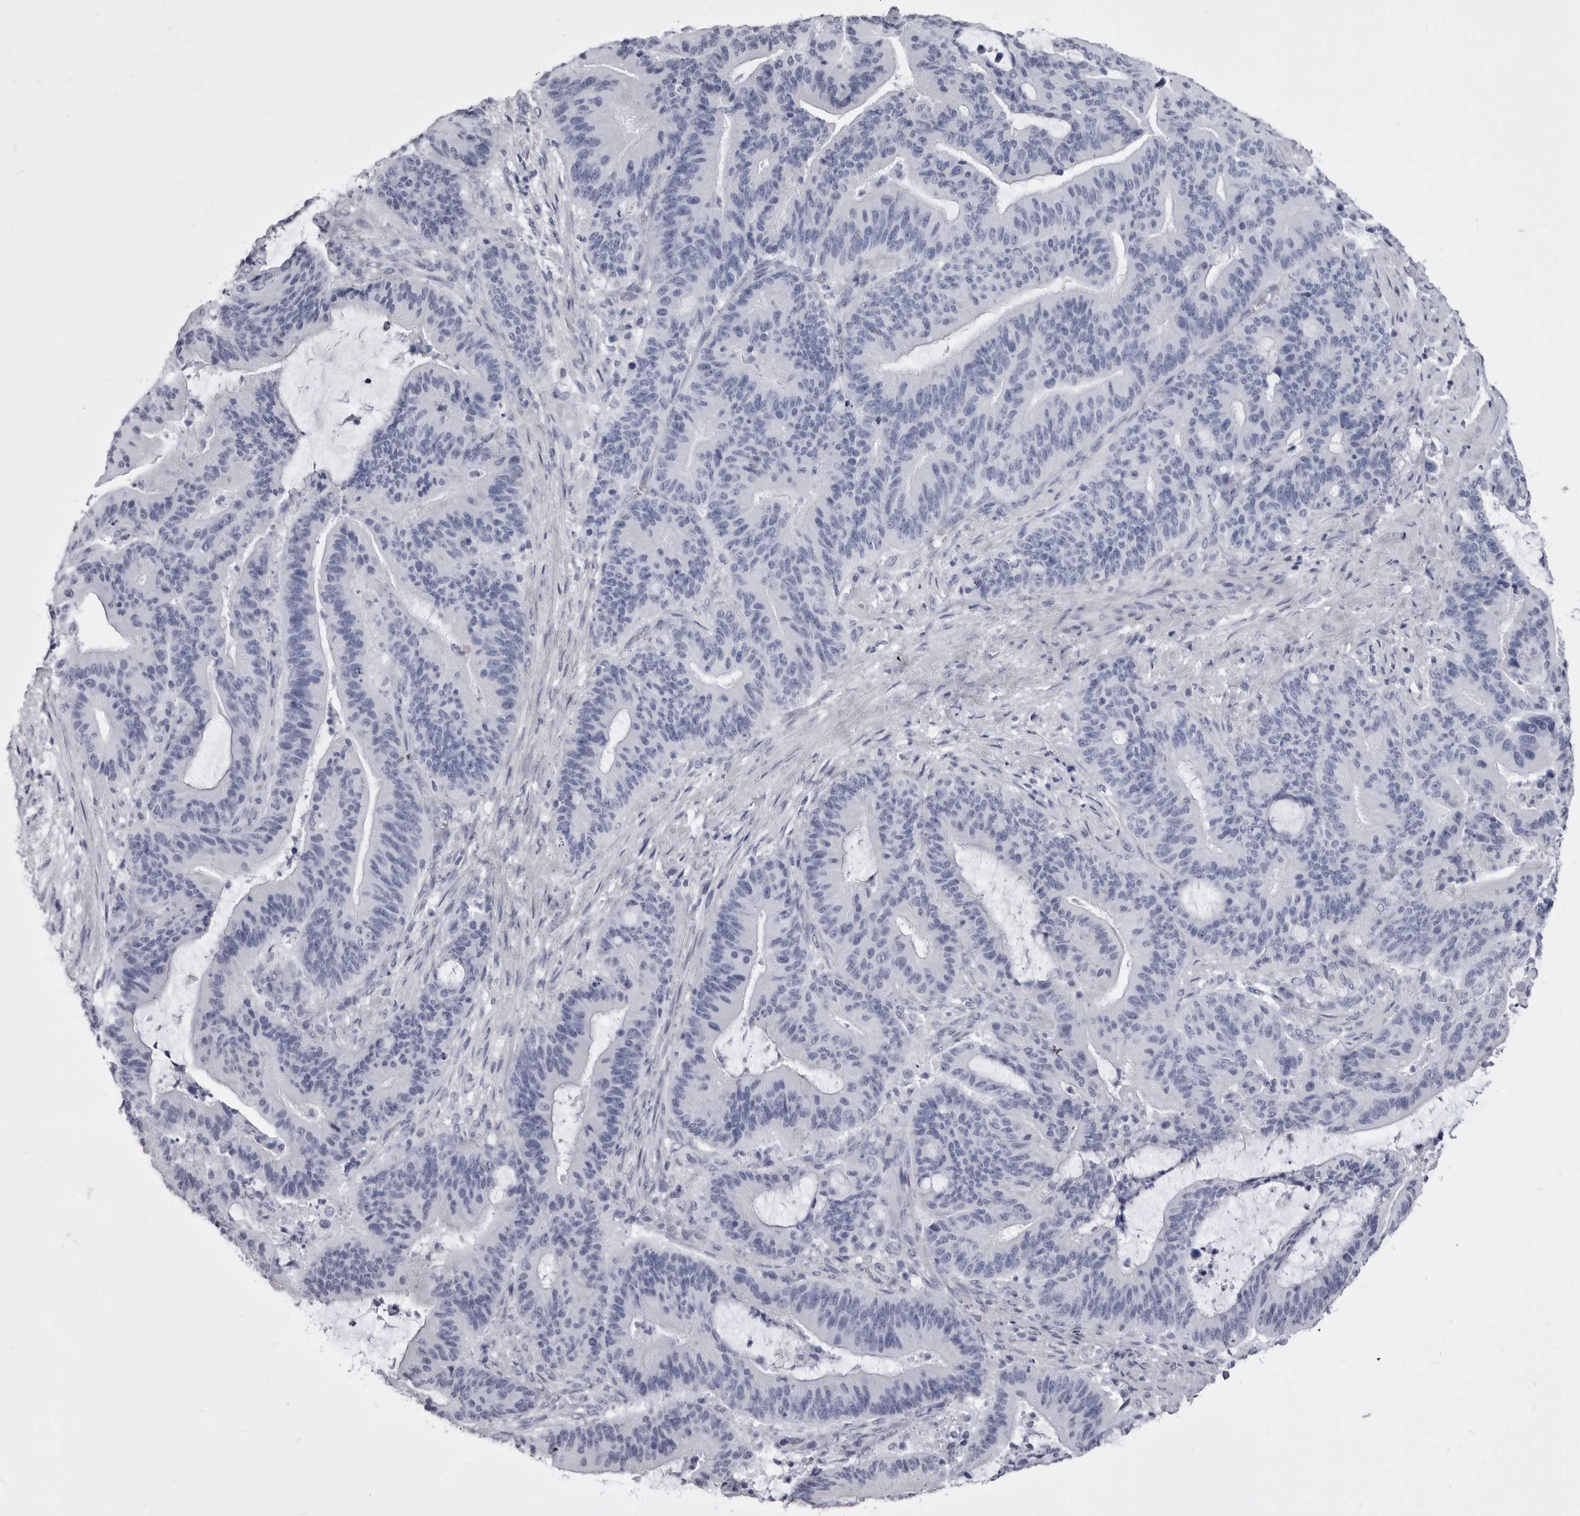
{"staining": {"intensity": "negative", "quantity": "none", "location": "none"}, "tissue": "liver cancer", "cell_type": "Tumor cells", "image_type": "cancer", "snomed": [{"axis": "morphology", "description": "Normal tissue, NOS"}, {"axis": "morphology", "description": "Cholangiocarcinoma"}, {"axis": "topography", "description": "Liver"}, {"axis": "topography", "description": "Peripheral nerve tissue"}], "caption": "Liver cancer (cholangiocarcinoma) stained for a protein using IHC shows no expression tumor cells.", "gene": "ANK2", "patient": {"sex": "female", "age": 73}}